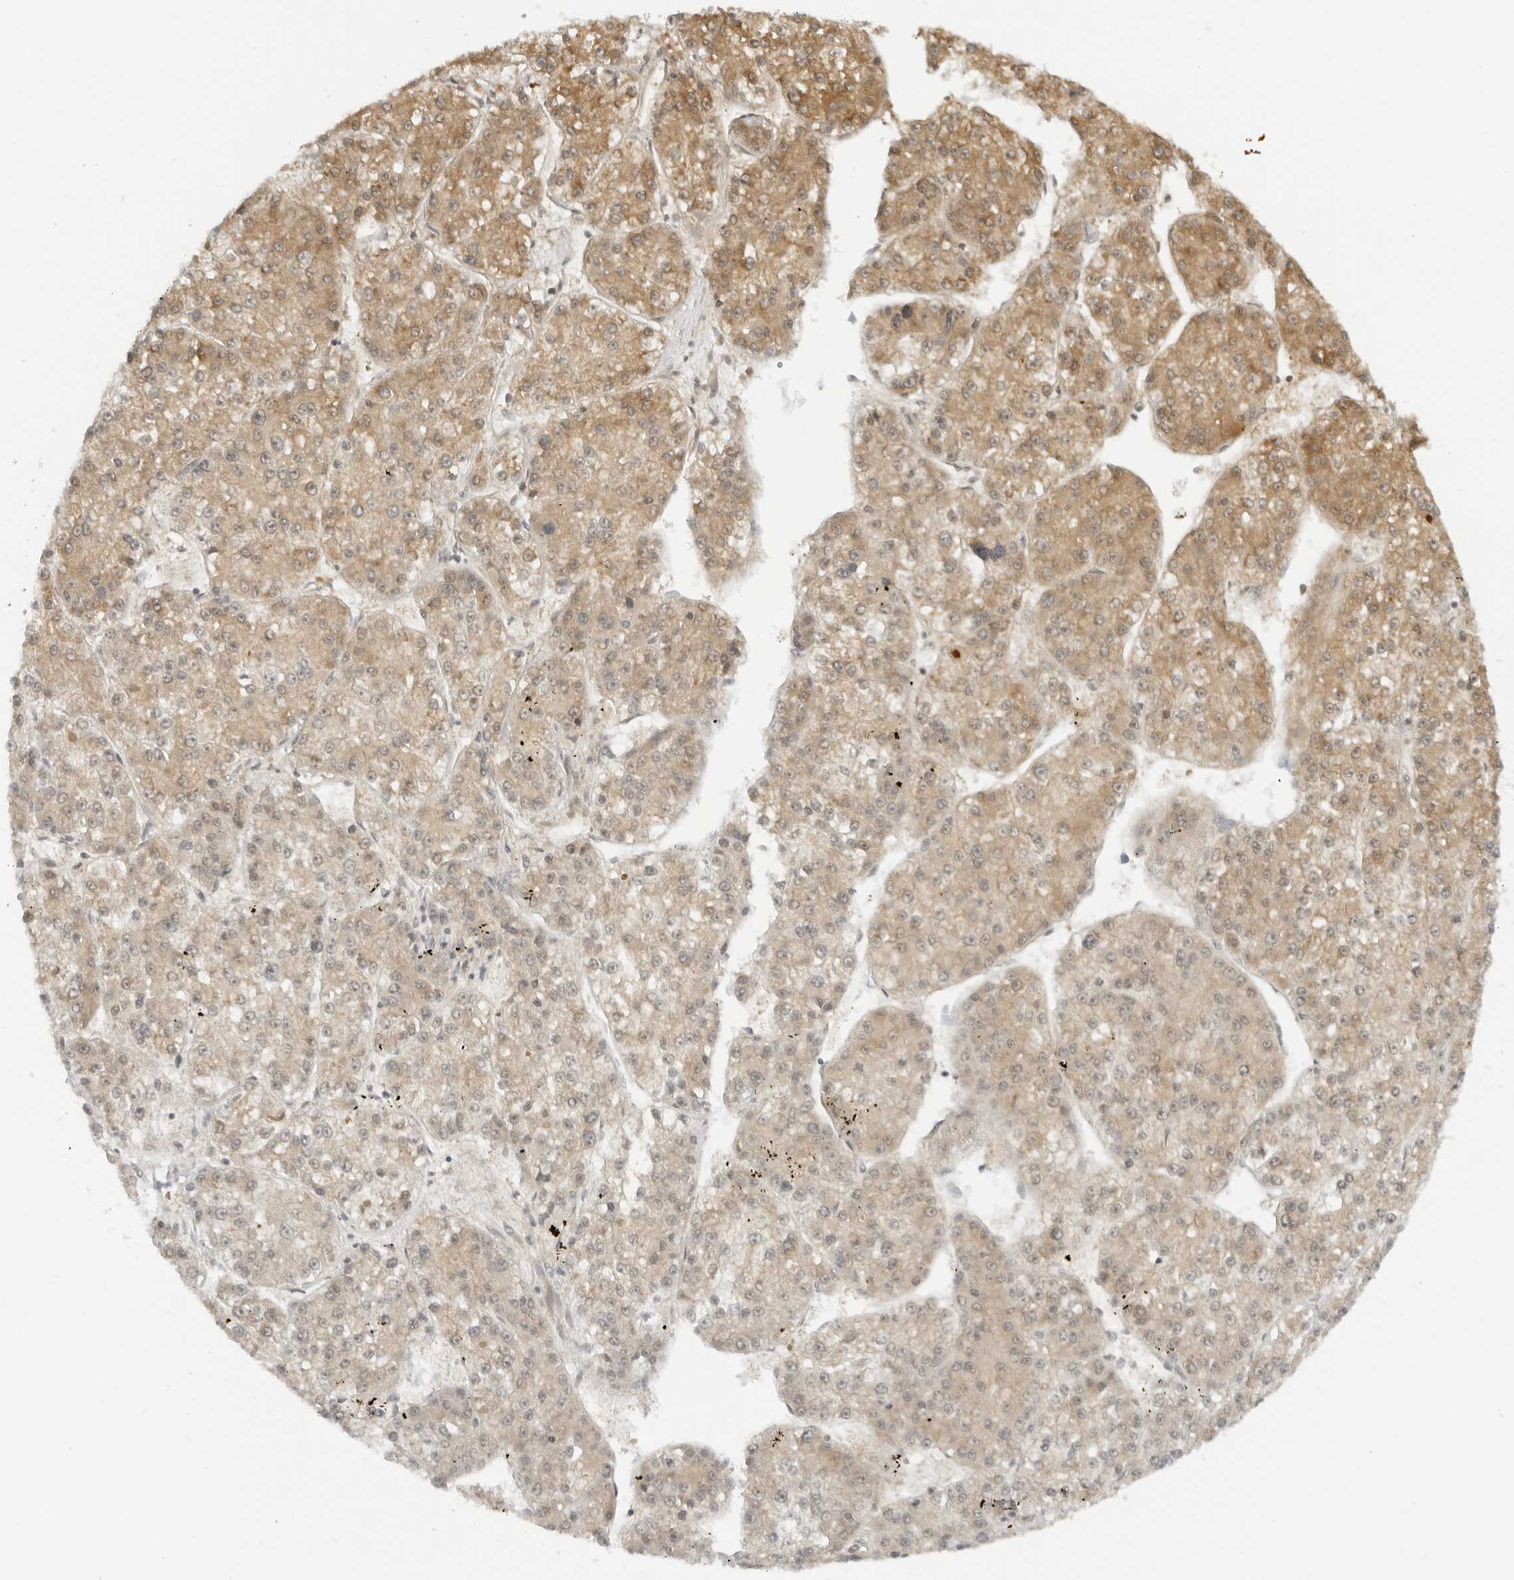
{"staining": {"intensity": "moderate", "quantity": "25%-75%", "location": "cytoplasmic/membranous"}, "tissue": "liver cancer", "cell_type": "Tumor cells", "image_type": "cancer", "snomed": [{"axis": "morphology", "description": "Carcinoma, Hepatocellular, NOS"}, {"axis": "topography", "description": "Liver"}], "caption": "Immunohistochemistry (IHC) of human liver cancer (hepatocellular carcinoma) exhibits medium levels of moderate cytoplasmic/membranous positivity in approximately 25%-75% of tumor cells.", "gene": "PRRC2C", "patient": {"sex": "female", "age": 73}}